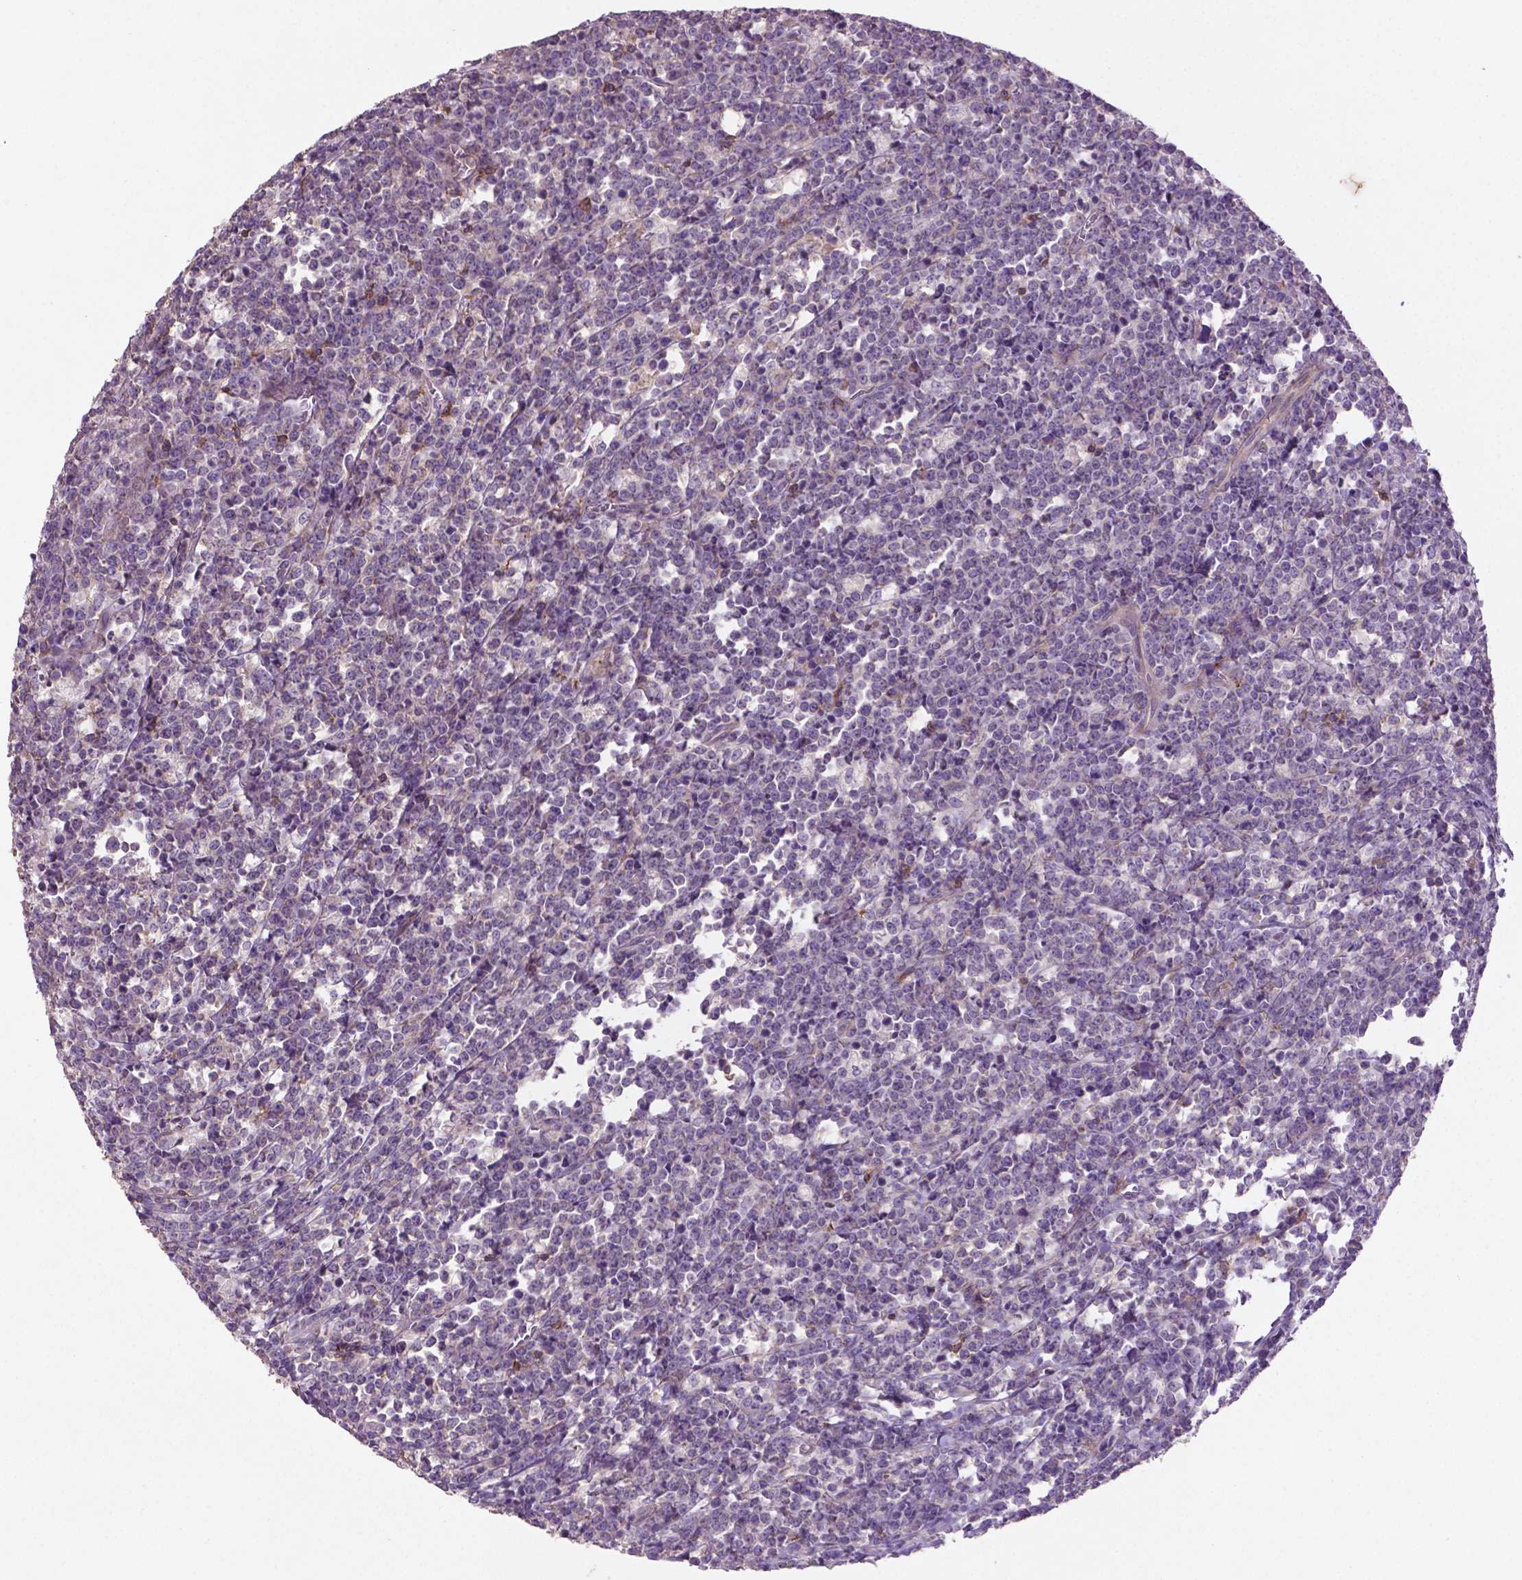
{"staining": {"intensity": "negative", "quantity": "none", "location": "none"}, "tissue": "lymphoma", "cell_type": "Tumor cells", "image_type": "cancer", "snomed": [{"axis": "morphology", "description": "Malignant lymphoma, non-Hodgkin's type, High grade"}, {"axis": "topography", "description": "Small intestine"}], "caption": "High magnification brightfield microscopy of lymphoma stained with DAB (3,3'-diaminobenzidine) (brown) and counterstained with hematoxylin (blue): tumor cells show no significant positivity.", "gene": "BMP4", "patient": {"sex": "female", "age": 56}}